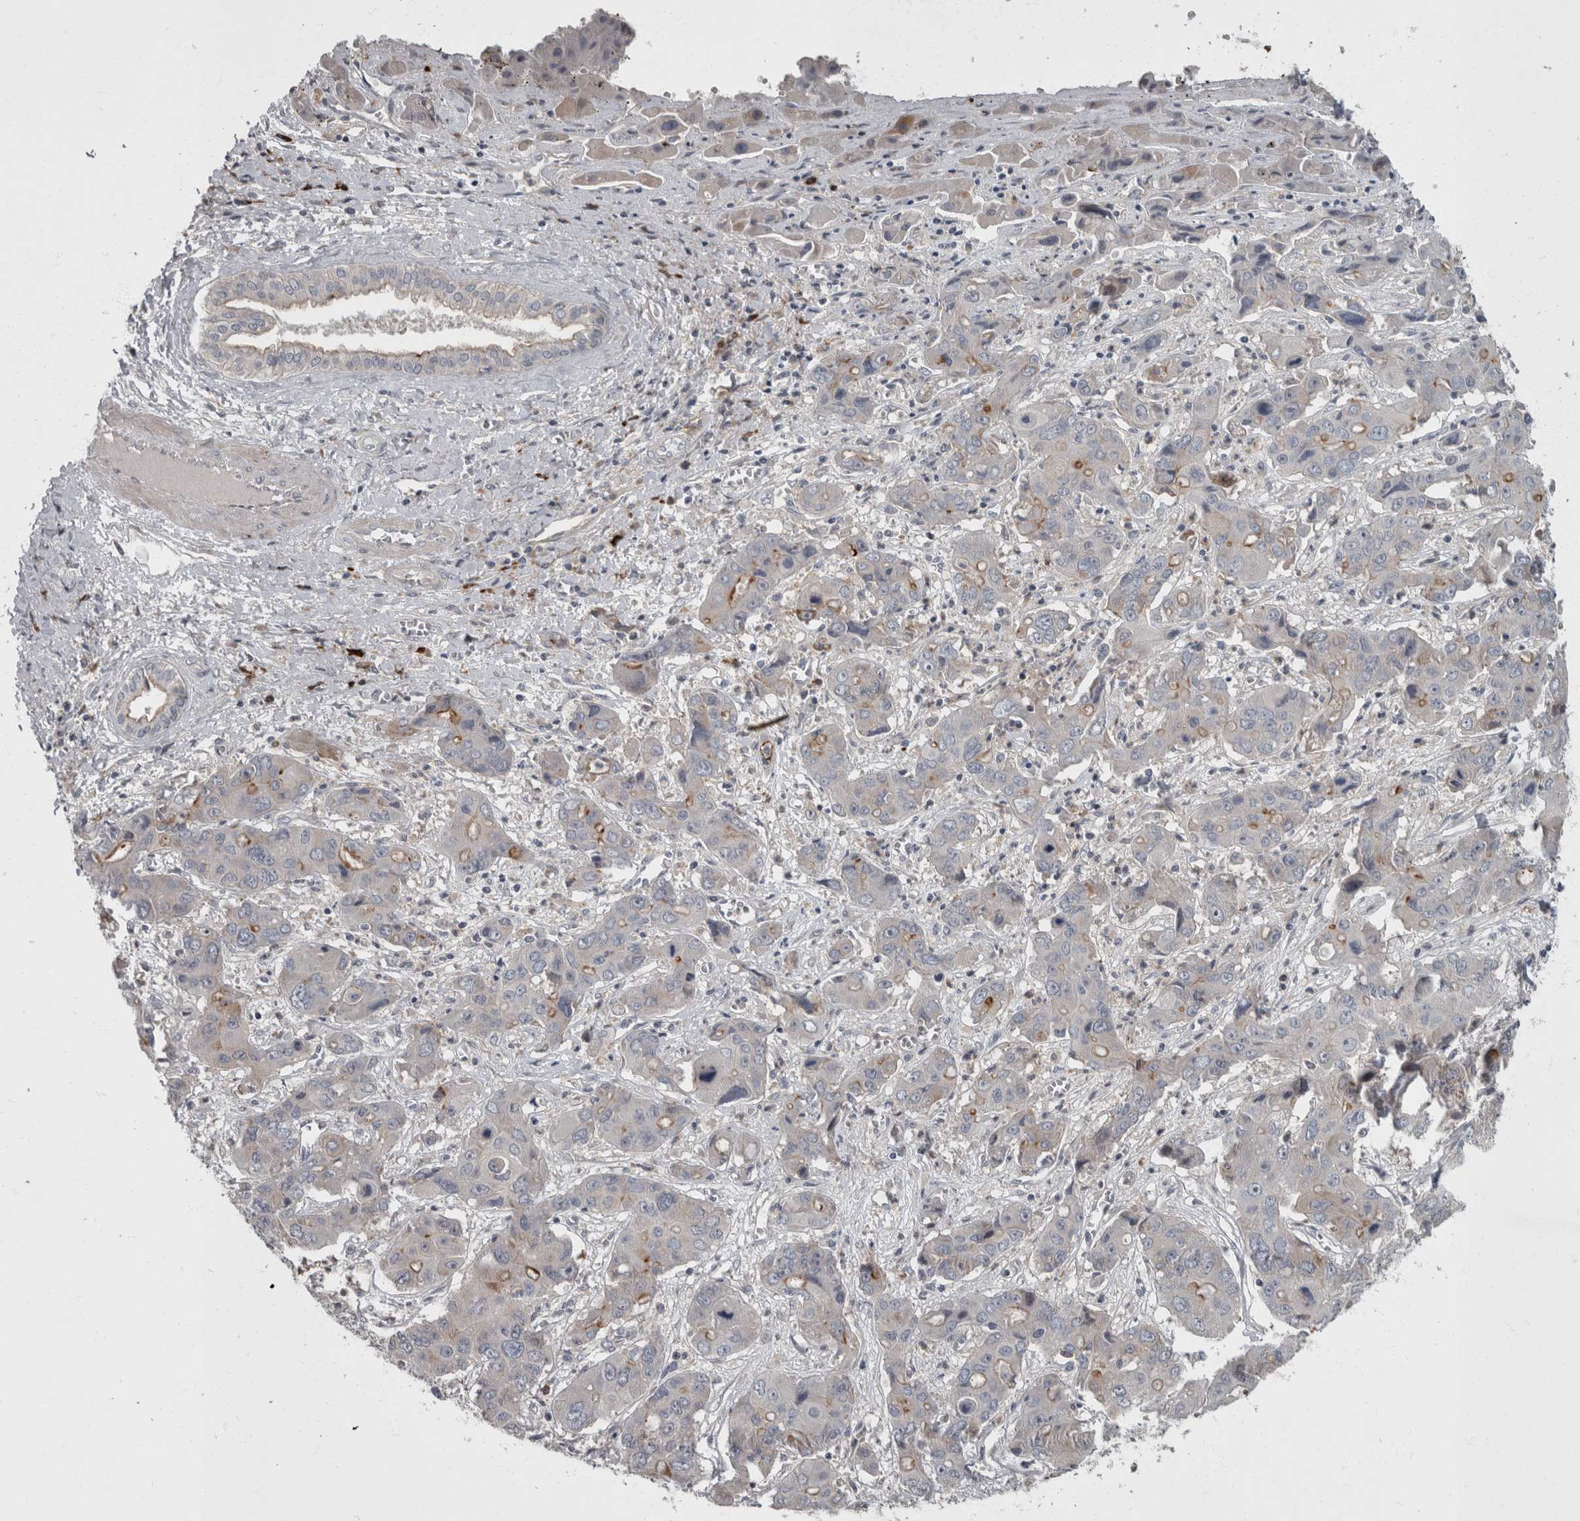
{"staining": {"intensity": "moderate", "quantity": "<25%", "location": "cytoplasmic/membranous"}, "tissue": "liver cancer", "cell_type": "Tumor cells", "image_type": "cancer", "snomed": [{"axis": "morphology", "description": "Cholangiocarcinoma"}, {"axis": "topography", "description": "Liver"}], "caption": "Approximately <25% of tumor cells in human cholangiocarcinoma (liver) reveal moderate cytoplasmic/membranous protein positivity as visualized by brown immunohistochemical staining.", "gene": "CDC42BPG", "patient": {"sex": "male", "age": 67}}